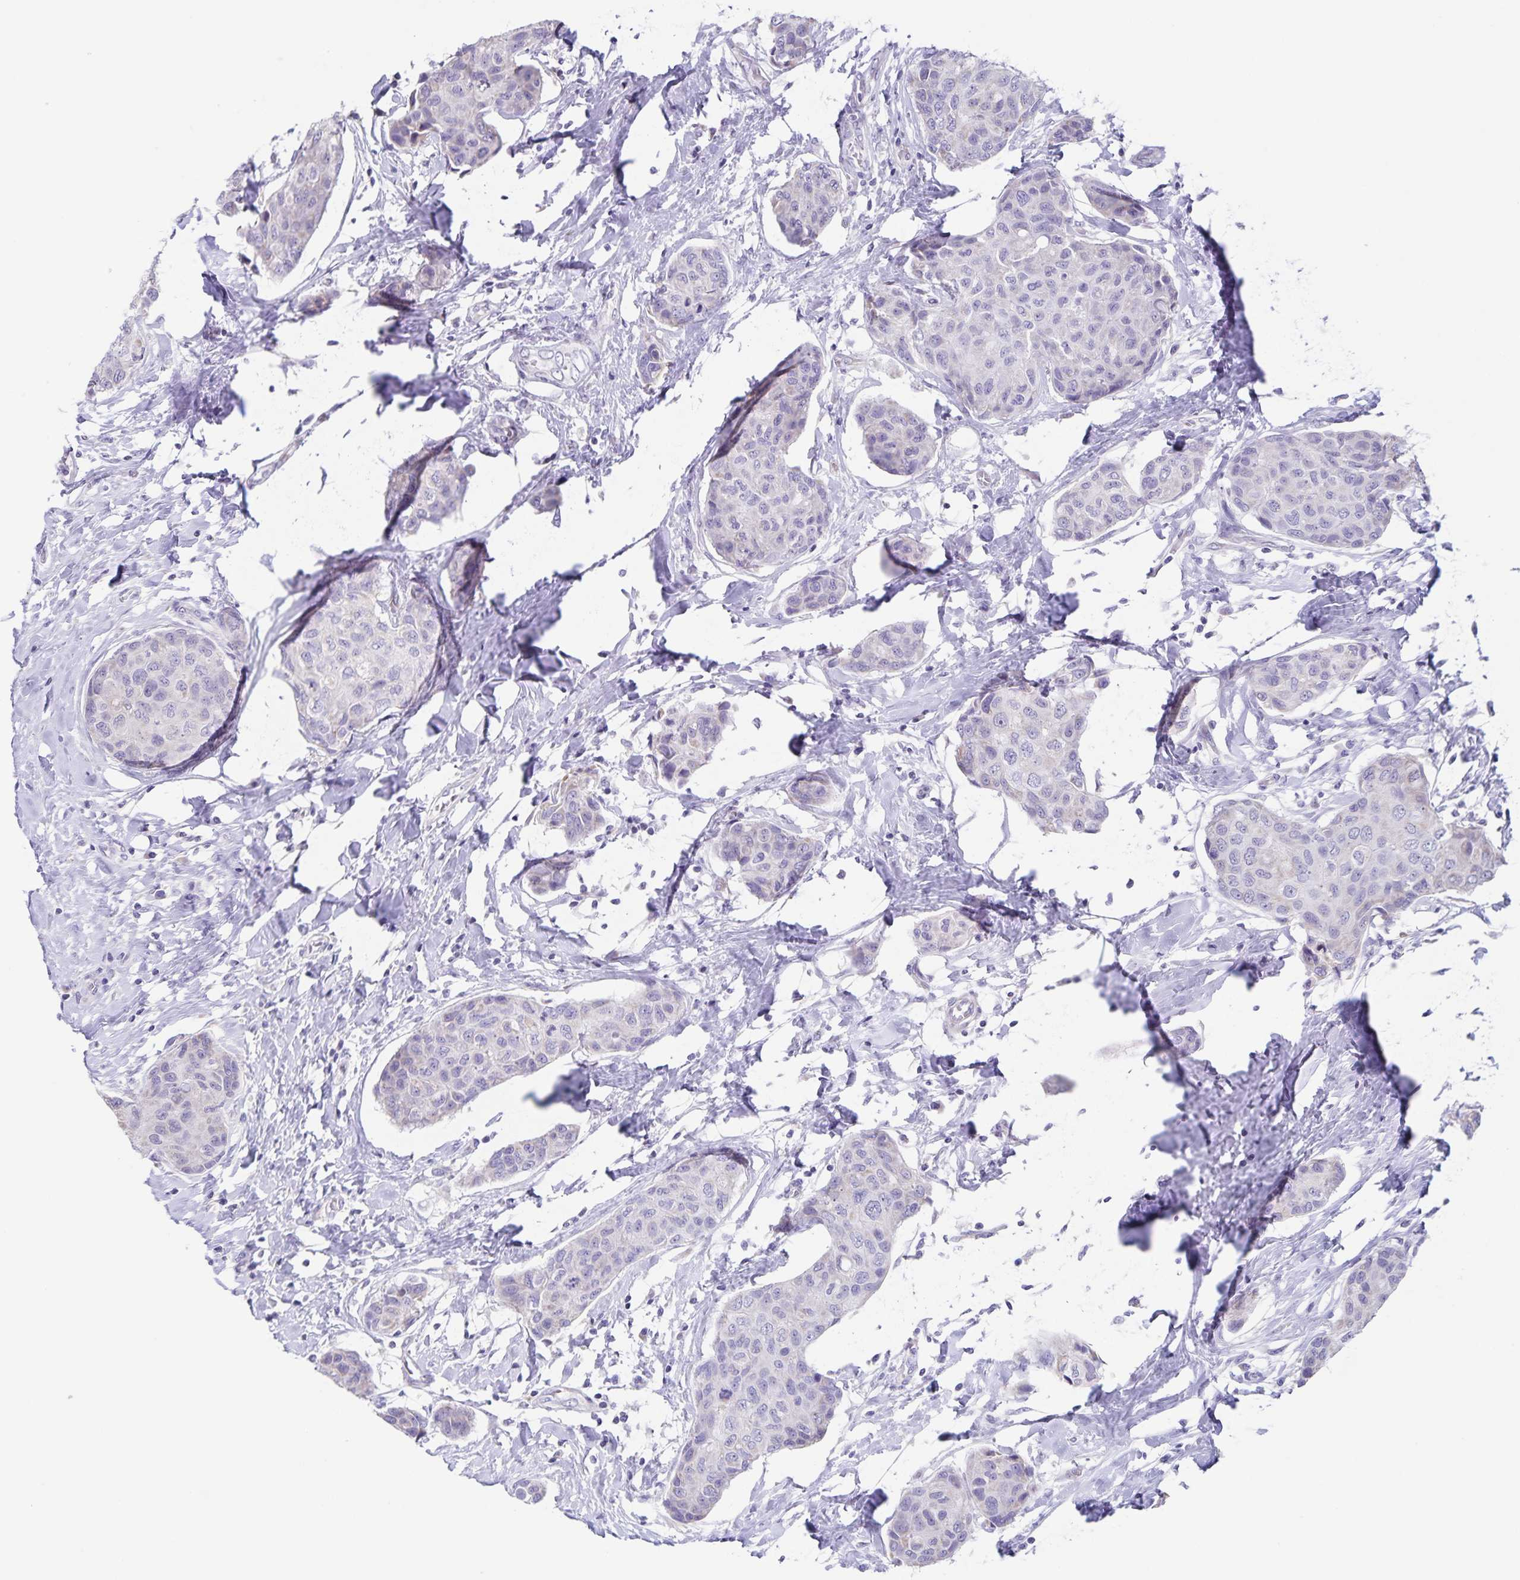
{"staining": {"intensity": "negative", "quantity": "none", "location": "none"}, "tissue": "breast cancer", "cell_type": "Tumor cells", "image_type": "cancer", "snomed": [{"axis": "morphology", "description": "Duct carcinoma"}, {"axis": "topography", "description": "Breast"}], "caption": "This is an immunohistochemistry micrograph of breast intraductal carcinoma. There is no expression in tumor cells.", "gene": "SYNM", "patient": {"sex": "female", "age": 80}}